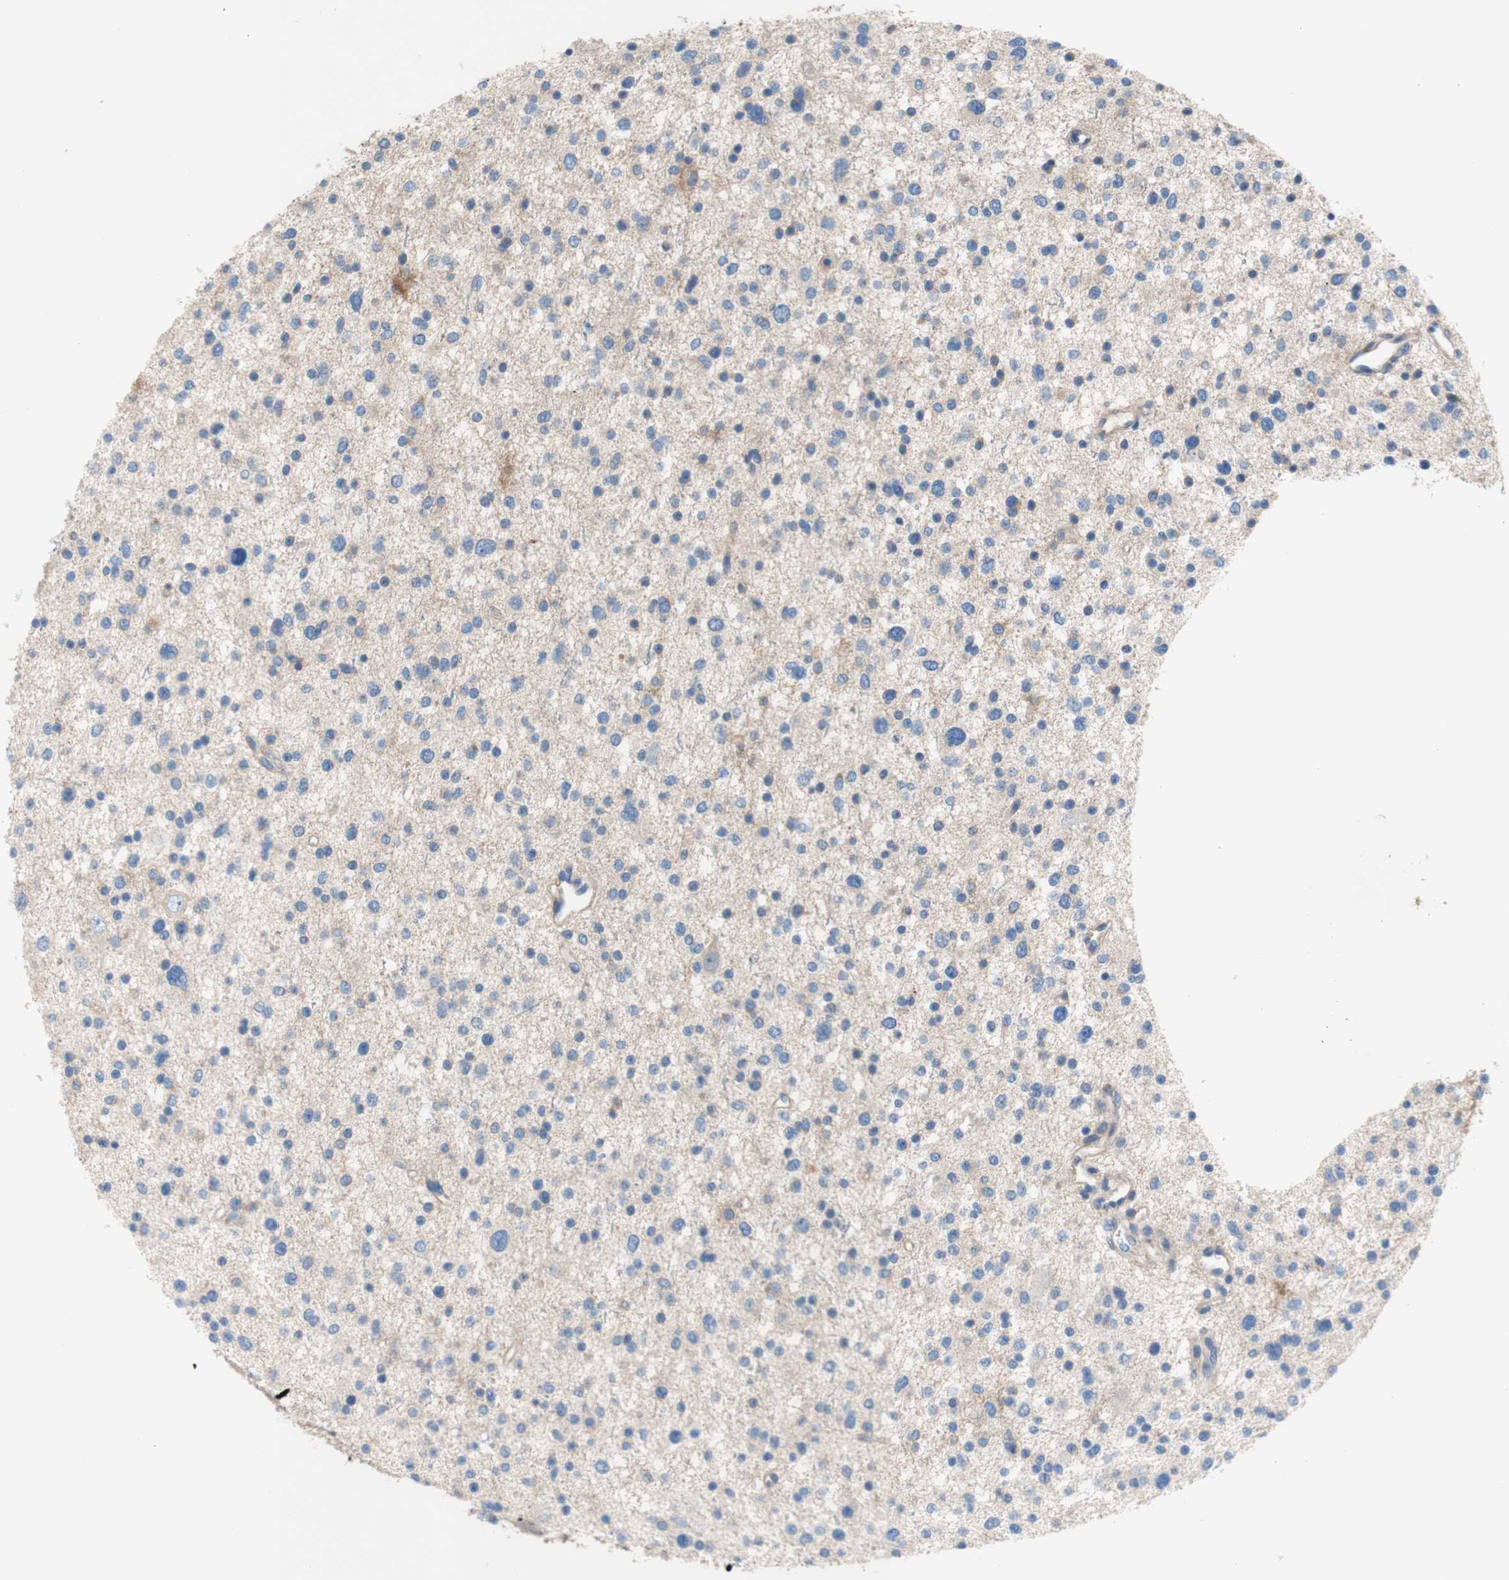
{"staining": {"intensity": "negative", "quantity": "none", "location": "none"}, "tissue": "glioma", "cell_type": "Tumor cells", "image_type": "cancer", "snomed": [{"axis": "morphology", "description": "Glioma, malignant, Low grade"}, {"axis": "topography", "description": "Brain"}], "caption": "Tumor cells are negative for protein expression in human glioma. (DAB immunohistochemistry (IHC) visualized using brightfield microscopy, high magnification).", "gene": "F3", "patient": {"sex": "female", "age": 37}}